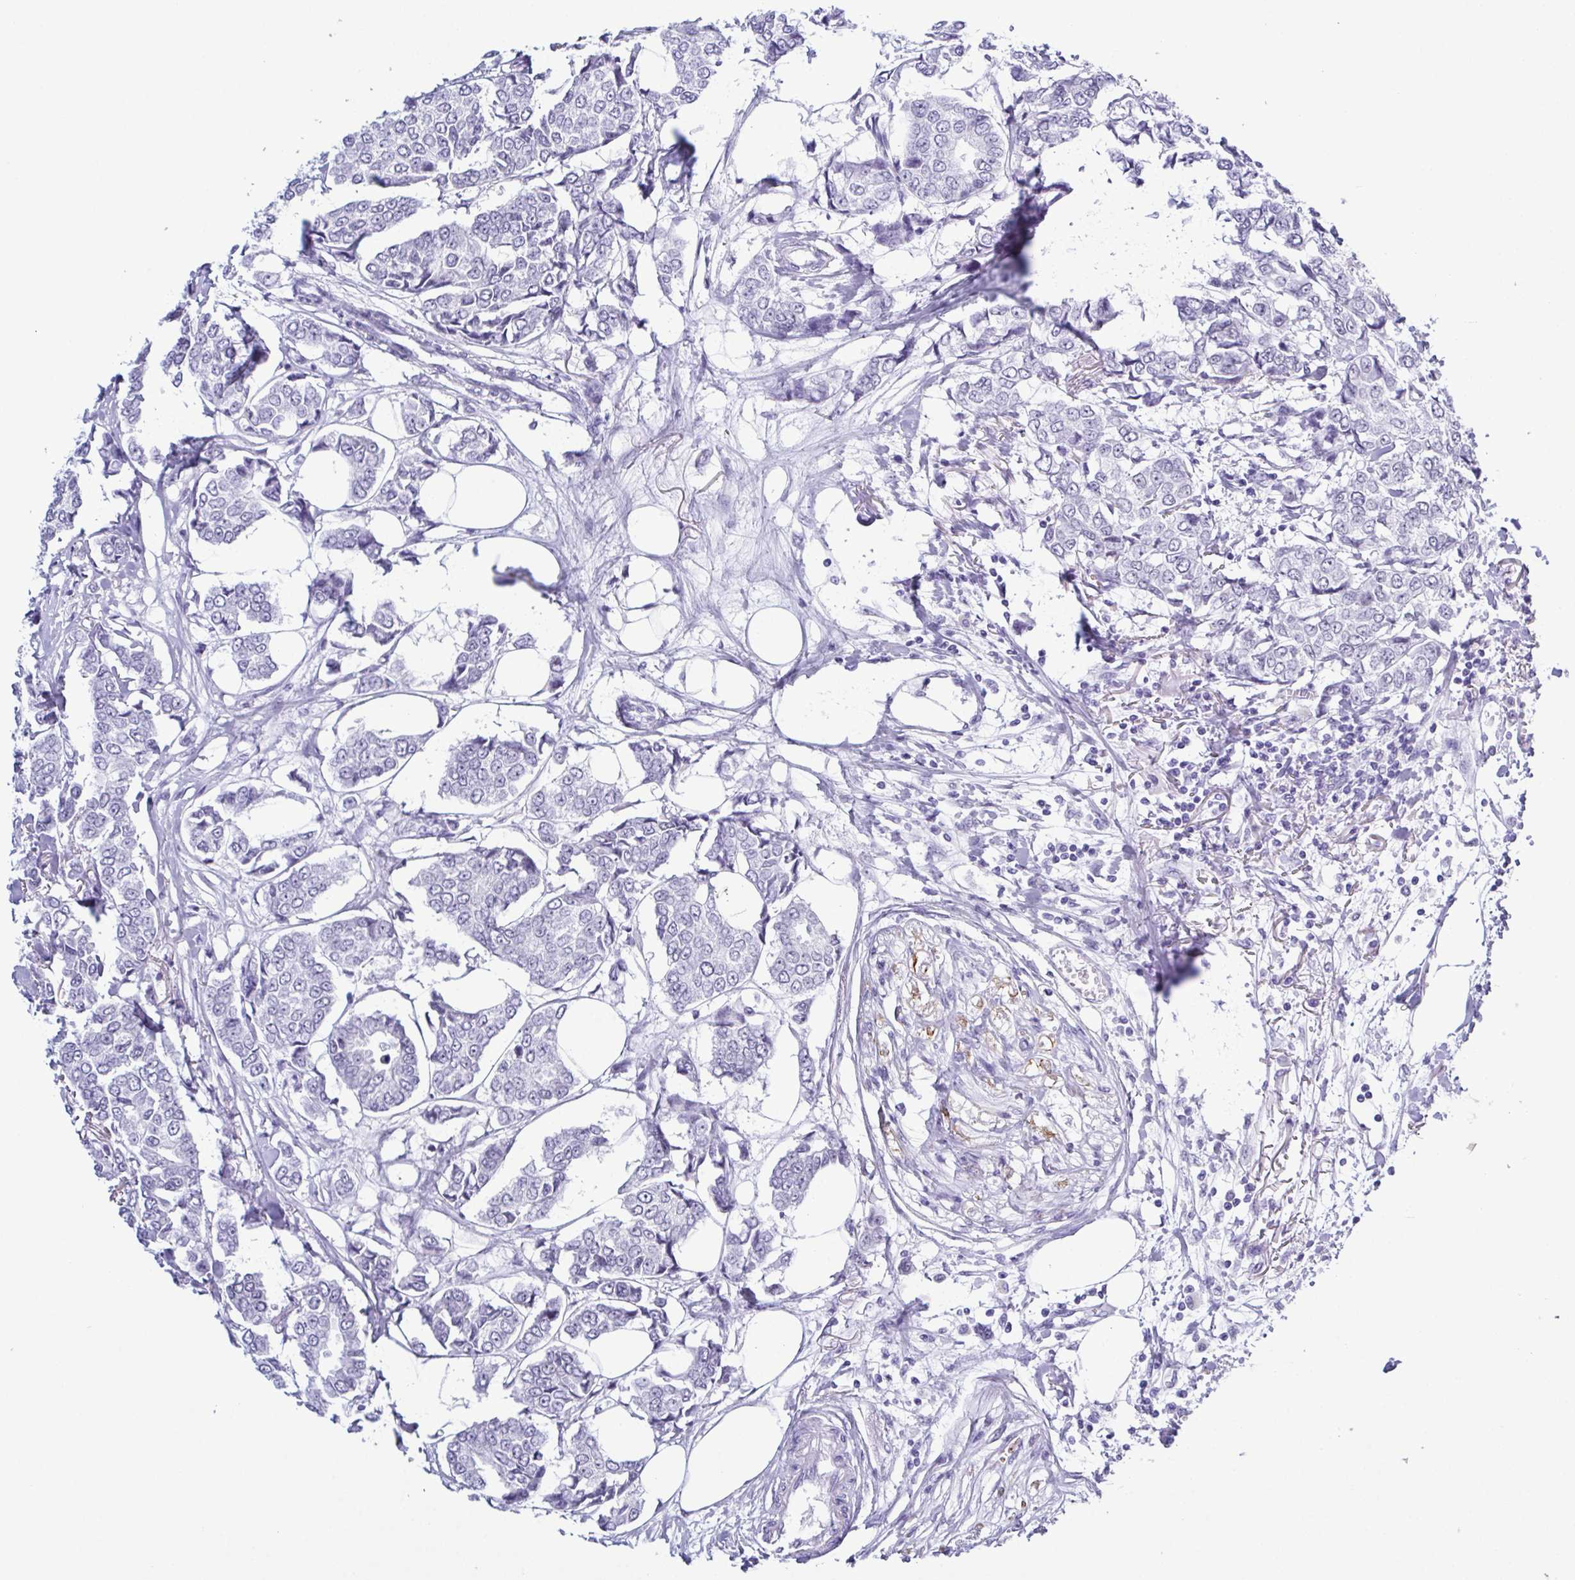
{"staining": {"intensity": "negative", "quantity": "none", "location": "none"}, "tissue": "breast cancer", "cell_type": "Tumor cells", "image_type": "cancer", "snomed": [{"axis": "morphology", "description": "Duct carcinoma"}, {"axis": "topography", "description": "Breast"}], "caption": "Immunohistochemistry micrograph of breast cancer (invasive ductal carcinoma) stained for a protein (brown), which exhibits no staining in tumor cells. (IHC, brightfield microscopy, high magnification).", "gene": "SUGP2", "patient": {"sex": "female", "age": 94}}